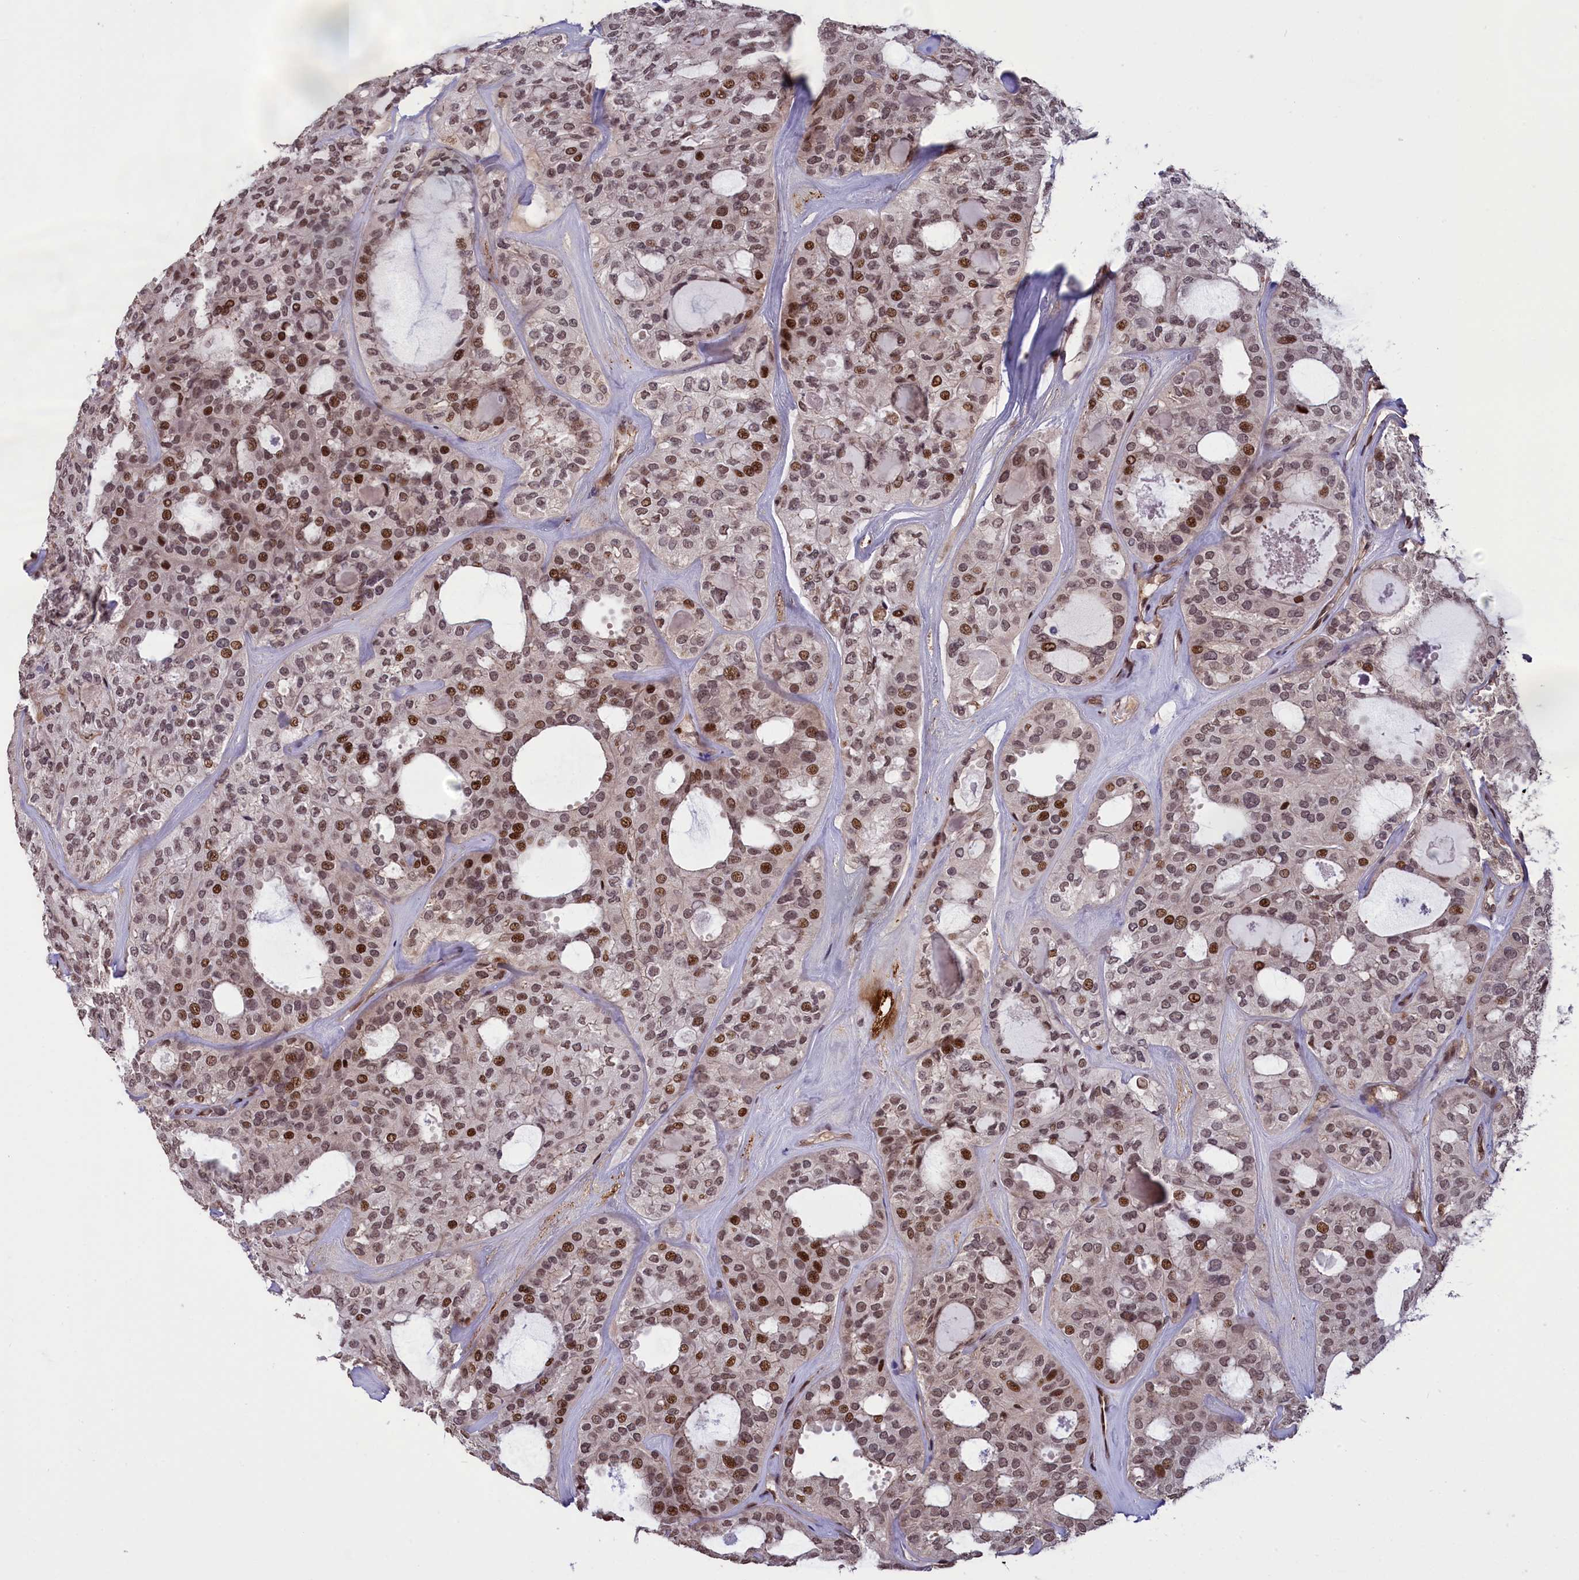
{"staining": {"intensity": "moderate", "quantity": ">75%", "location": "nuclear"}, "tissue": "thyroid cancer", "cell_type": "Tumor cells", "image_type": "cancer", "snomed": [{"axis": "morphology", "description": "Follicular adenoma carcinoma, NOS"}, {"axis": "topography", "description": "Thyroid gland"}], "caption": "Human thyroid follicular adenoma carcinoma stained for a protein (brown) reveals moderate nuclear positive positivity in about >75% of tumor cells.", "gene": "RELB", "patient": {"sex": "male", "age": 75}}